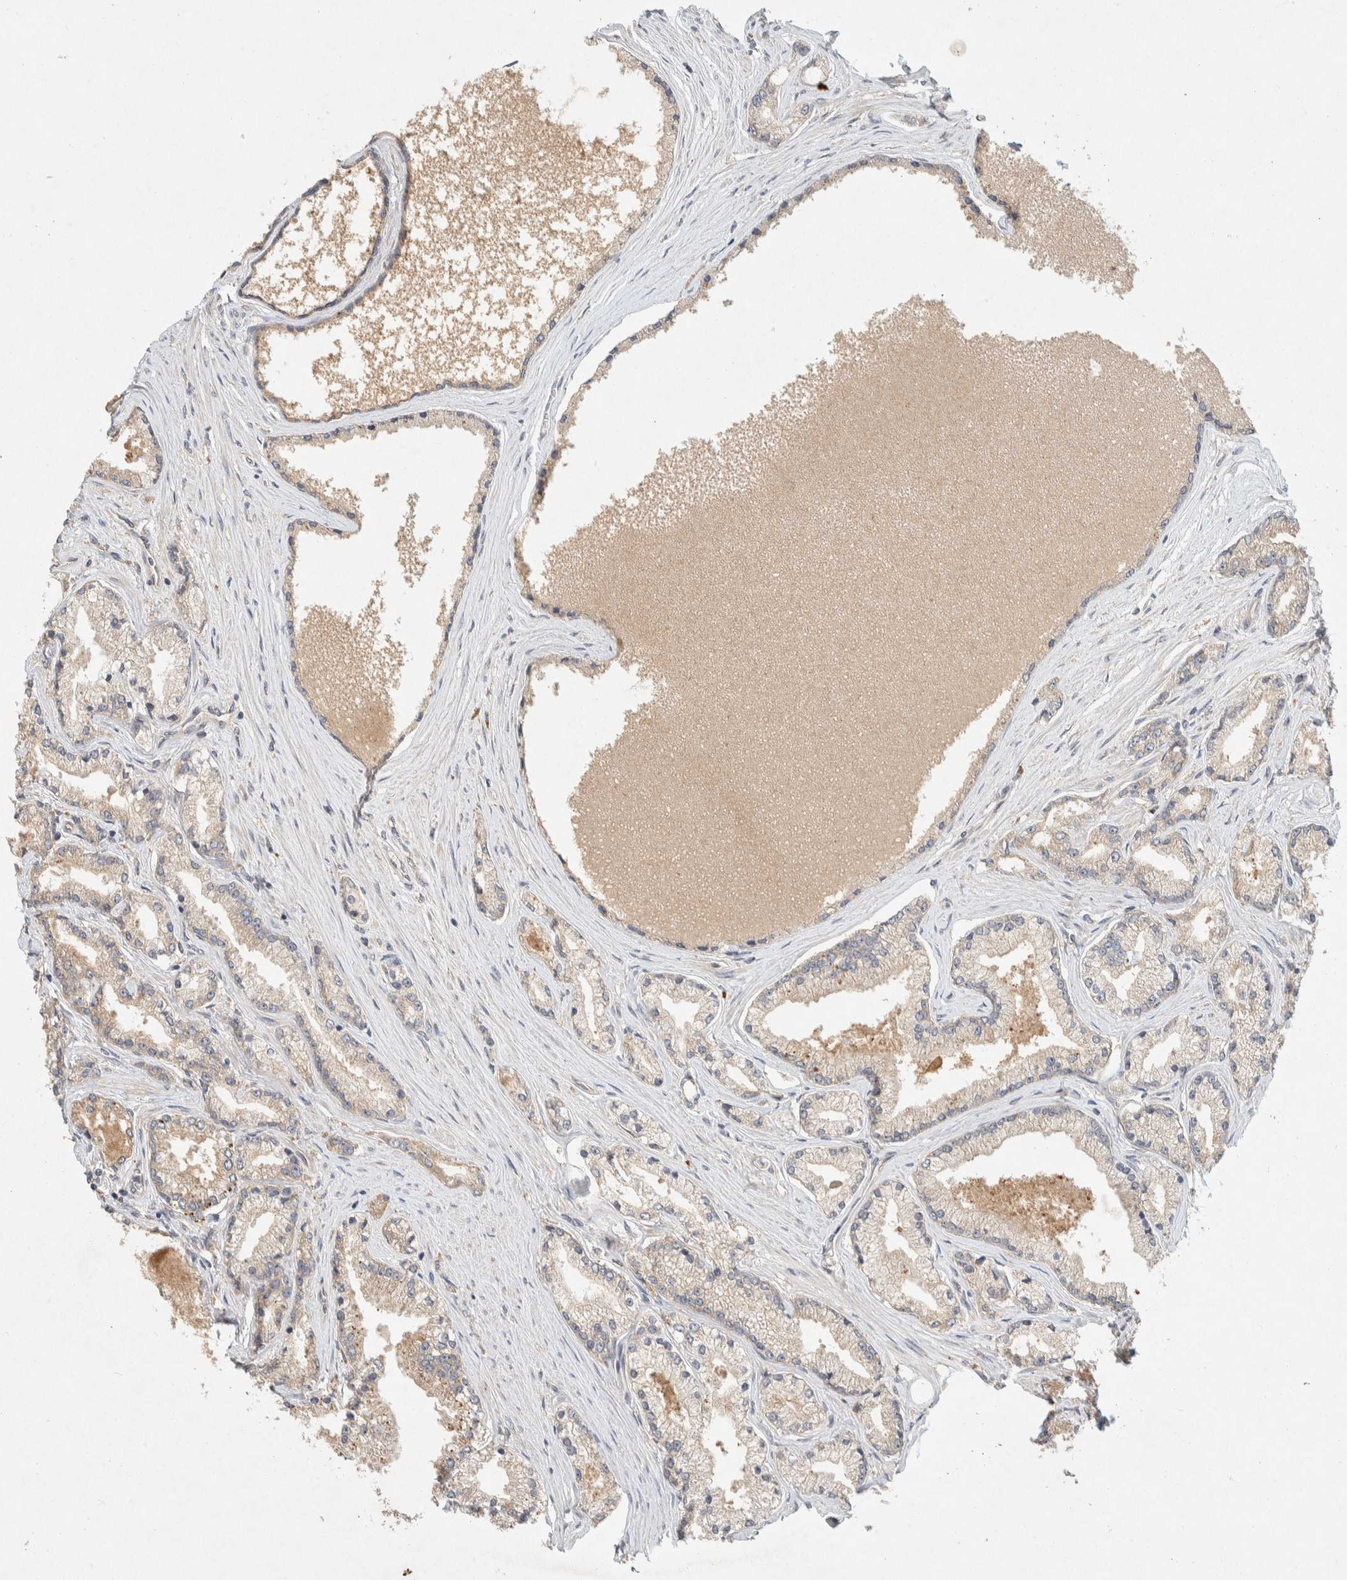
{"staining": {"intensity": "weak", "quantity": "25%-75%", "location": "cytoplasmic/membranous"}, "tissue": "prostate cancer", "cell_type": "Tumor cells", "image_type": "cancer", "snomed": [{"axis": "morphology", "description": "Adenocarcinoma, High grade"}, {"axis": "topography", "description": "Prostate"}], "caption": "A low amount of weak cytoplasmic/membranous positivity is seen in approximately 25%-75% of tumor cells in prostate high-grade adenocarcinoma tissue.", "gene": "PXK", "patient": {"sex": "male", "age": 71}}